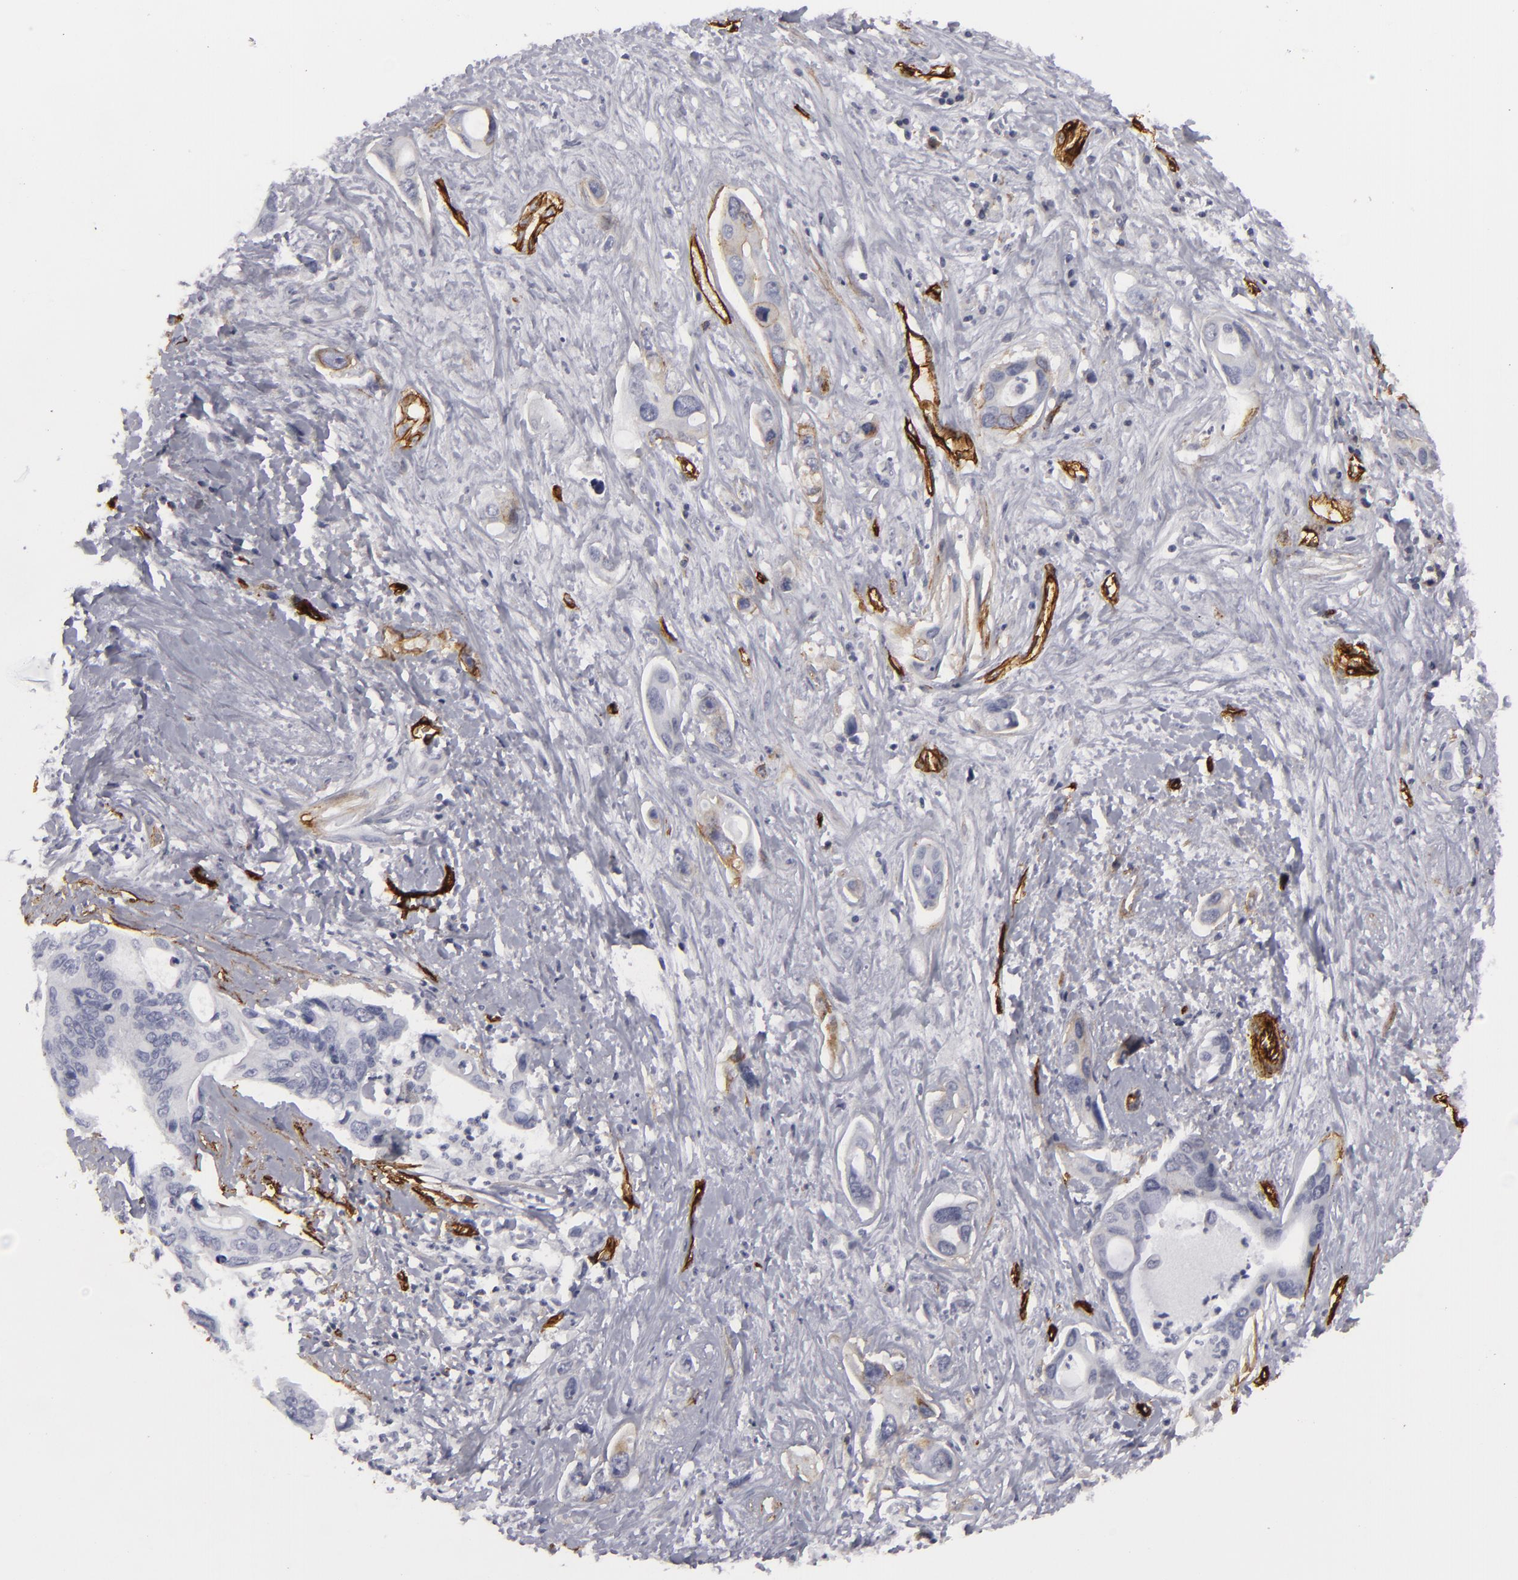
{"staining": {"intensity": "negative", "quantity": "none", "location": "none"}, "tissue": "liver cancer", "cell_type": "Tumor cells", "image_type": "cancer", "snomed": [{"axis": "morphology", "description": "Cholangiocarcinoma"}, {"axis": "topography", "description": "Liver"}], "caption": "Liver cancer (cholangiocarcinoma) was stained to show a protein in brown. There is no significant expression in tumor cells.", "gene": "MCAM", "patient": {"sex": "female", "age": 65}}